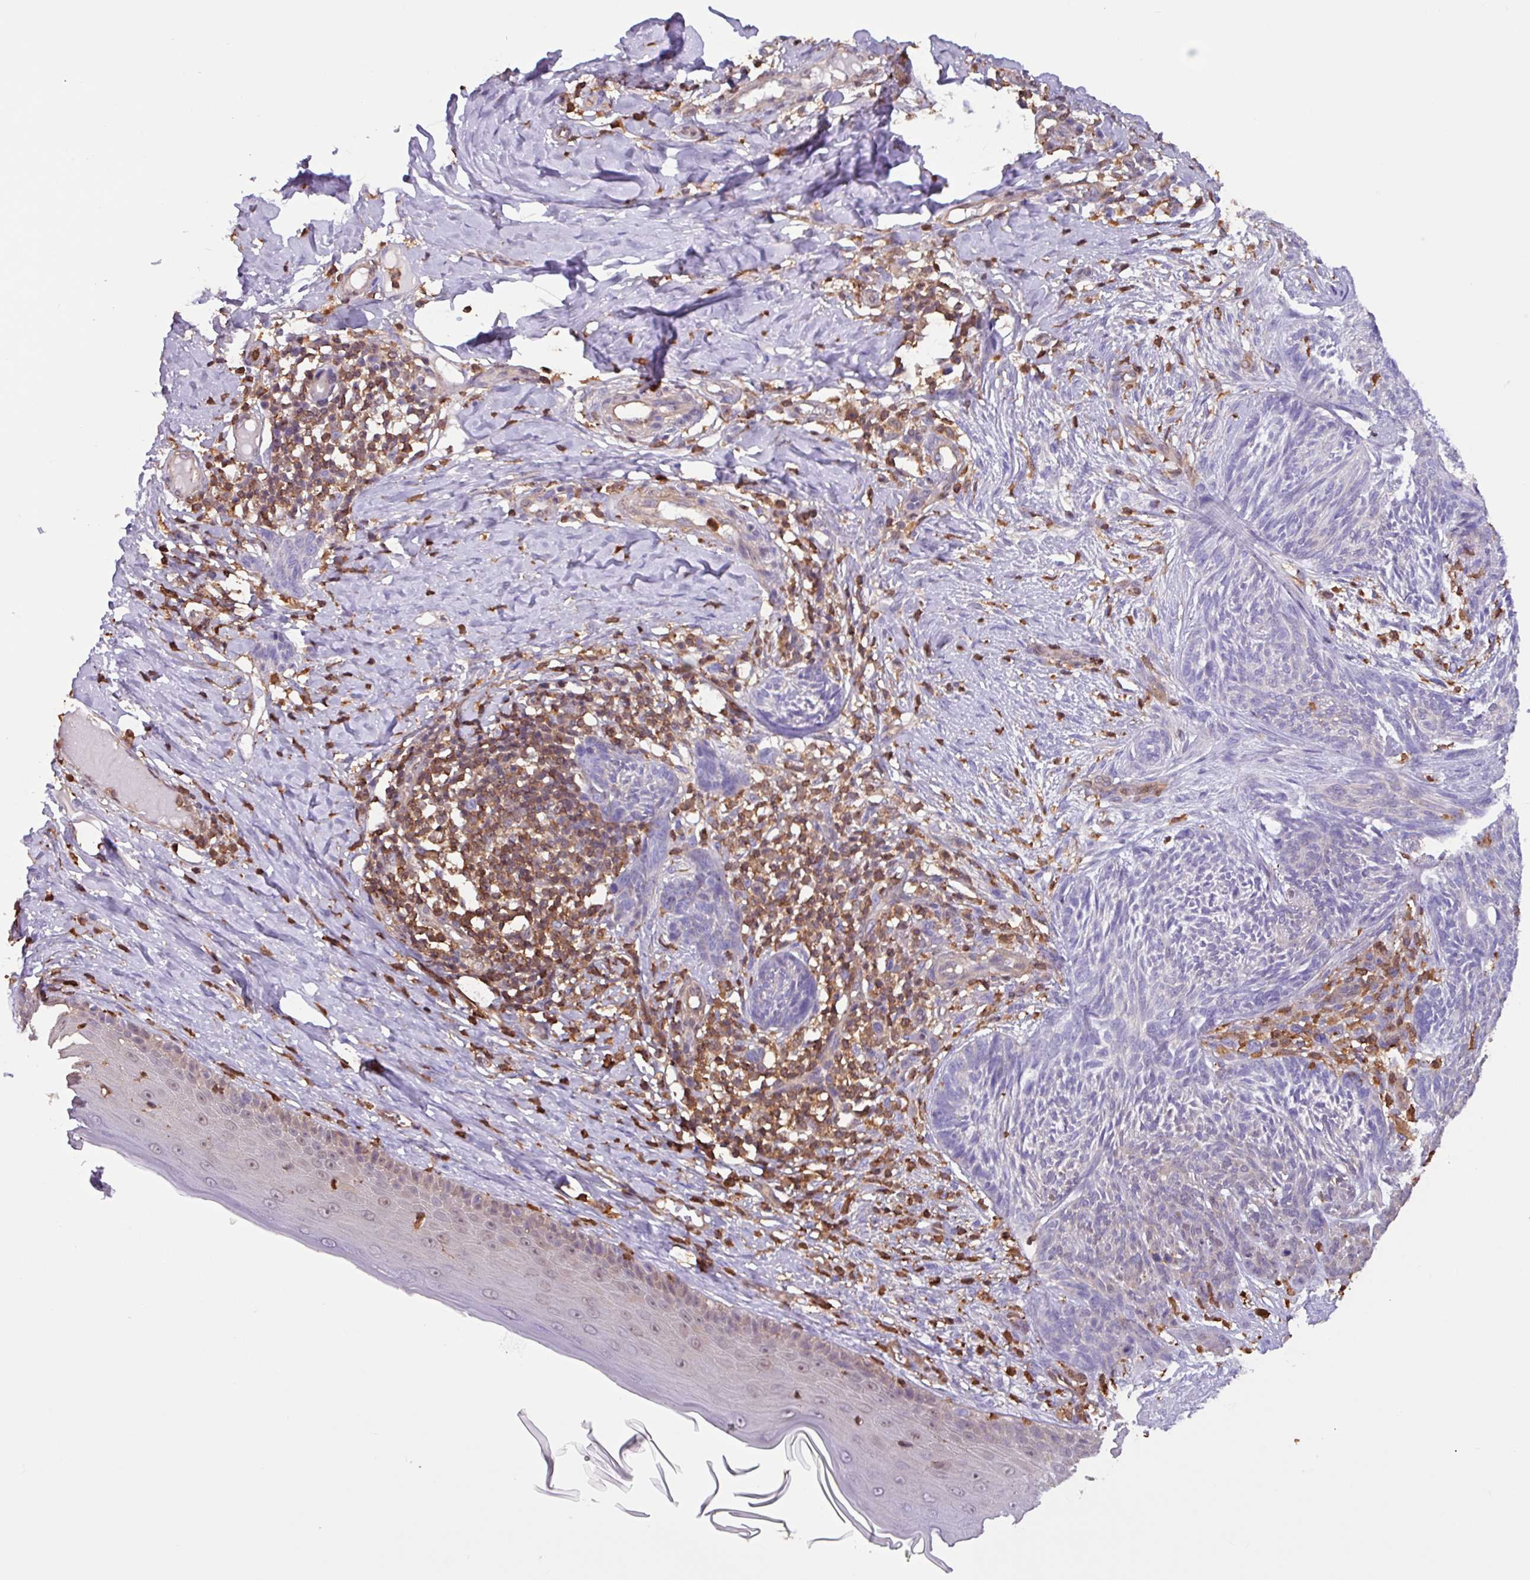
{"staining": {"intensity": "negative", "quantity": "none", "location": "none"}, "tissue": "skin cancer", "cell_type": "Tumor cells", "image_type": "cancer", "snomed": [{"axis": "morphology", "description": "Basal cell carcinoma"}, {"axis": "topography", "description": "Skin"}], "caption": "Immunohistochemical staining of human skin cancer (basal cell carcinoma) exhibits no significant staining in tumor cells. The staining was performed using DAB (3,3'-diaminobenzidine) to visualize the protein expression in brown, while the nuclei were stained in blue with hematoxylin (Magnification: 20x).", "gene": "ARHGDIB", "patient": {"sex": "male", "age": 73}}